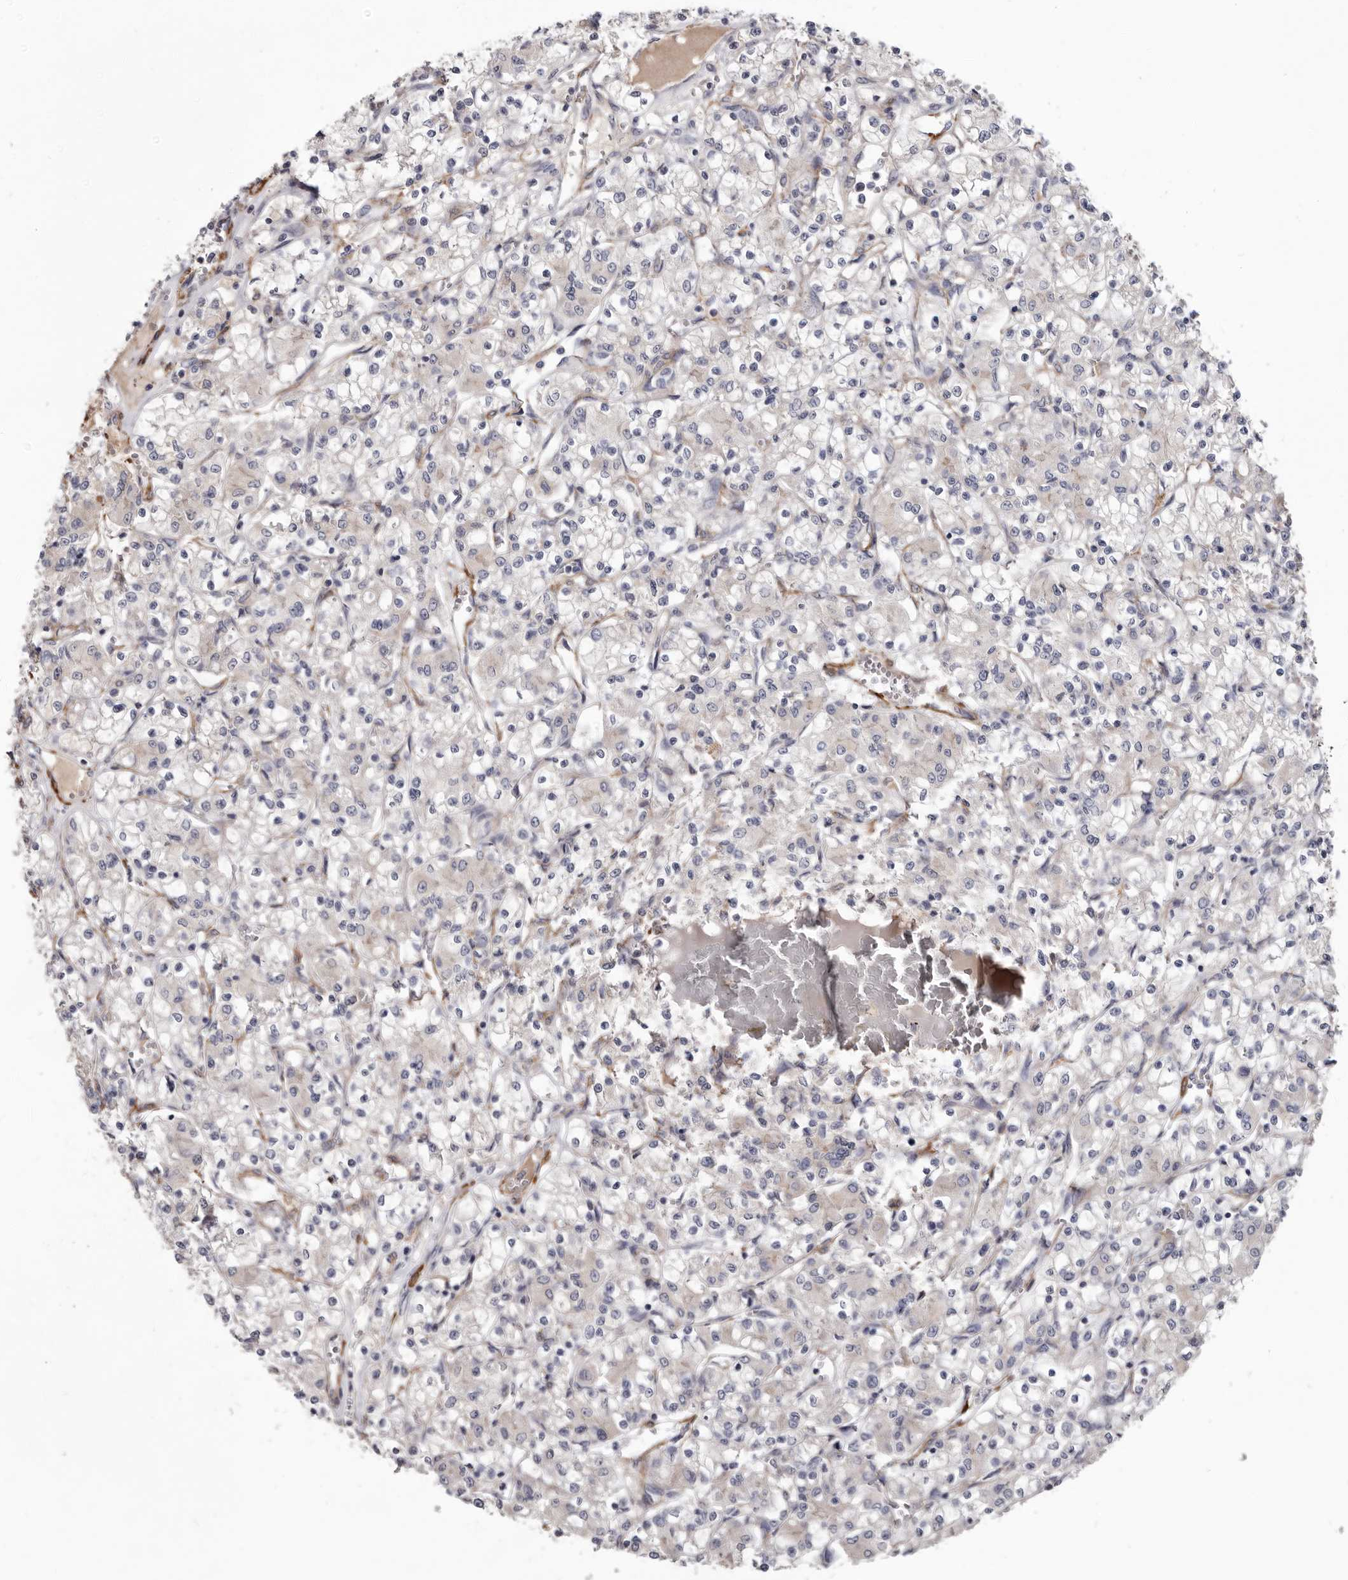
{"staining": {"intensity": "negative", "quantity": "none", "location": "none"}, "tissue": "renal cancer", "cell_type": "Tumor cells", "image_type": "cancer", "snomed": [{"axis": "morphology", "description": "Adenocarcinoma, NOS"}, {"axis": "topography", "description": "Kidney"}], "caption": "This is an immunohistochemistry (IHC) histopathology image of renal cancer. There is no positivity in tumor cells.", "gene": "CGN", "patient": {"sex": "female", "age": 59}}